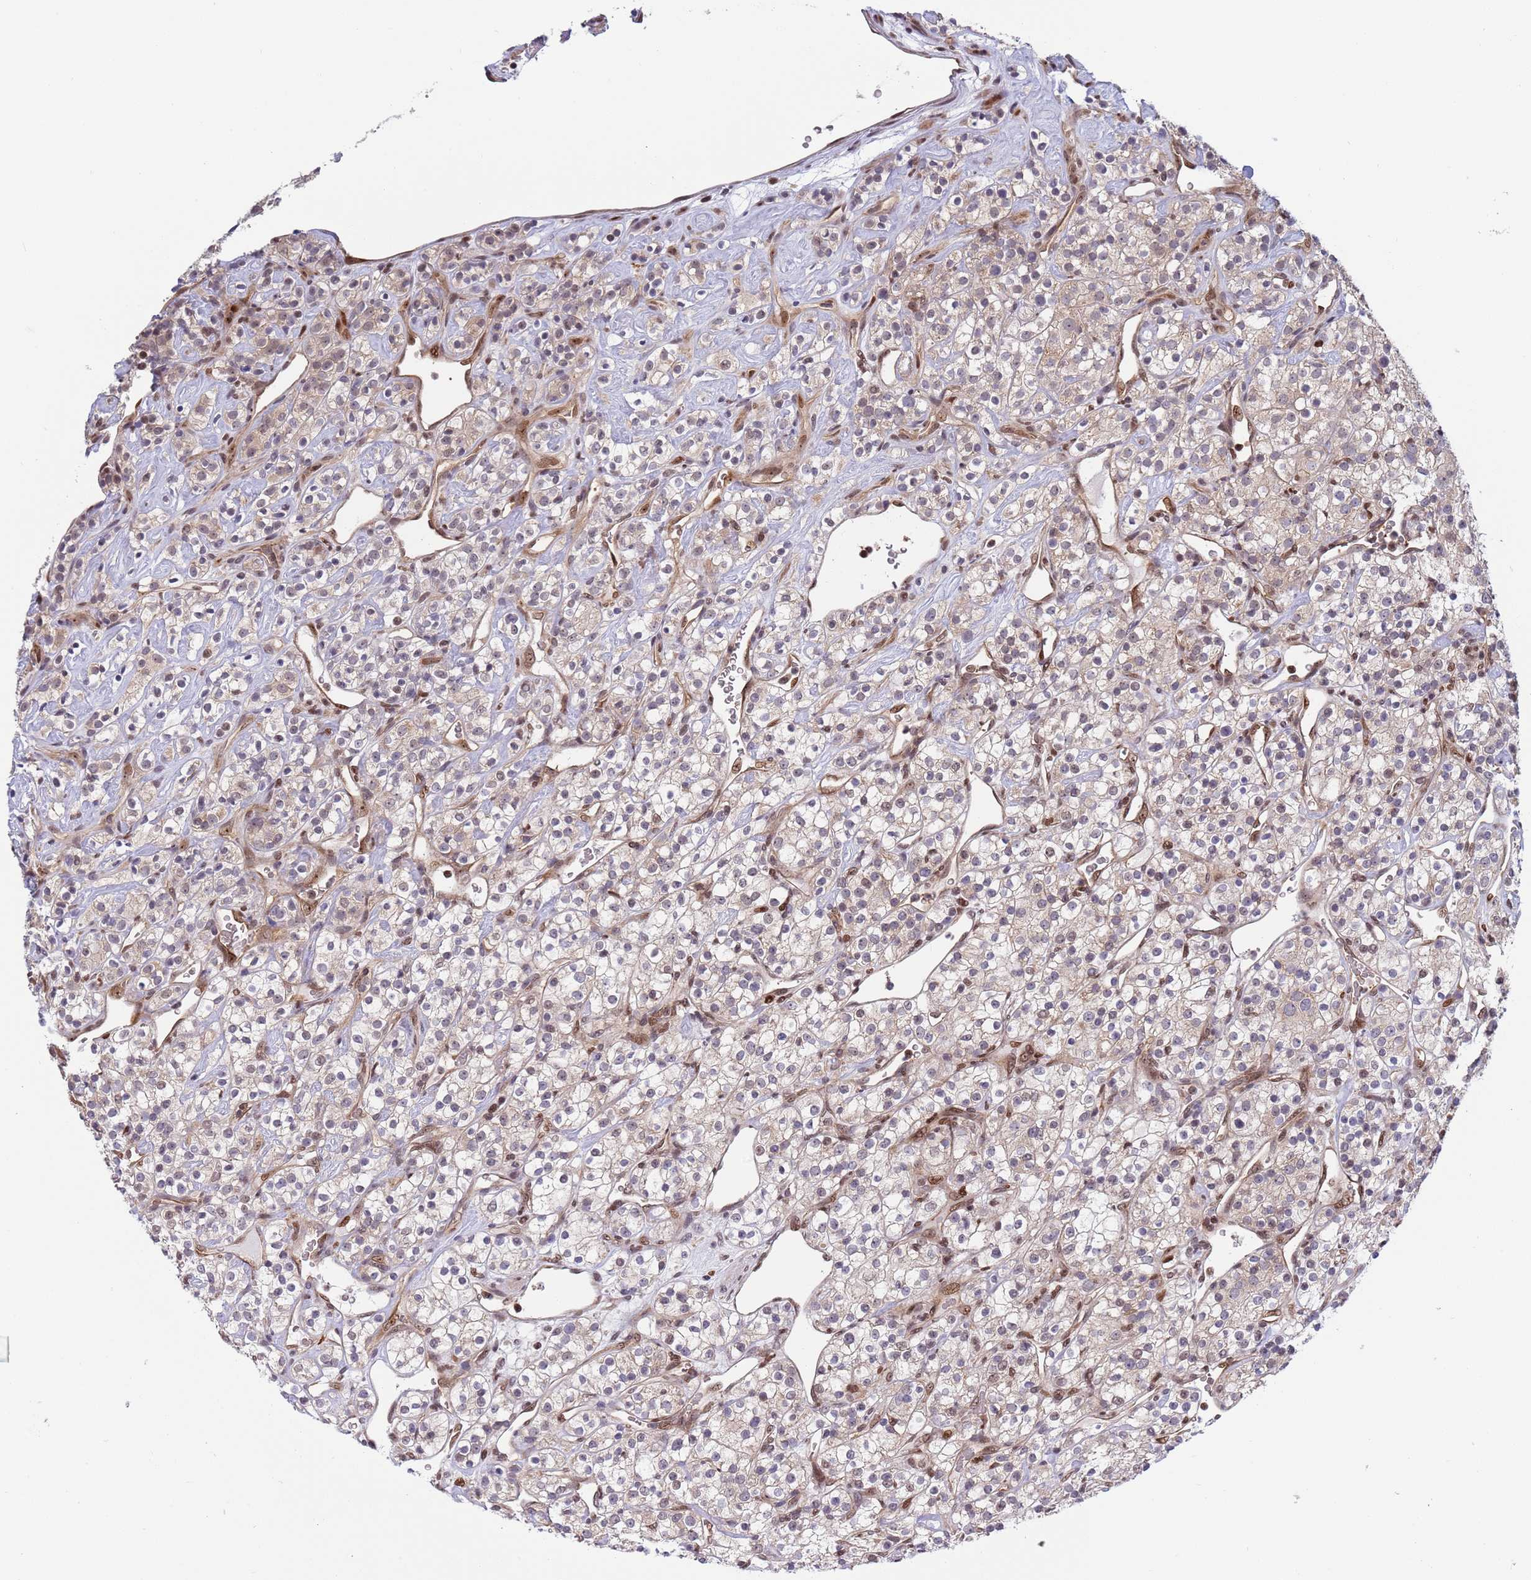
{"staining": {"intensity": "negative", "quantity": "none", "location": "none"}, "tissue": "renal cancer", "cell_type": "Tumor cells", "image_type": "cancer", "snomed": [{"axis": "morphology", "description": "Adenocarcinoma, NOS"}, {"axis": "topography", "description": "Kidney"}], "caption": "This is an immunohistochemistry (IHC) image of renal adenocarcinoma. There is no positivity in tumor cells.", "gene": "TBX10", "patient": {"sex": "male", "age": 77}}